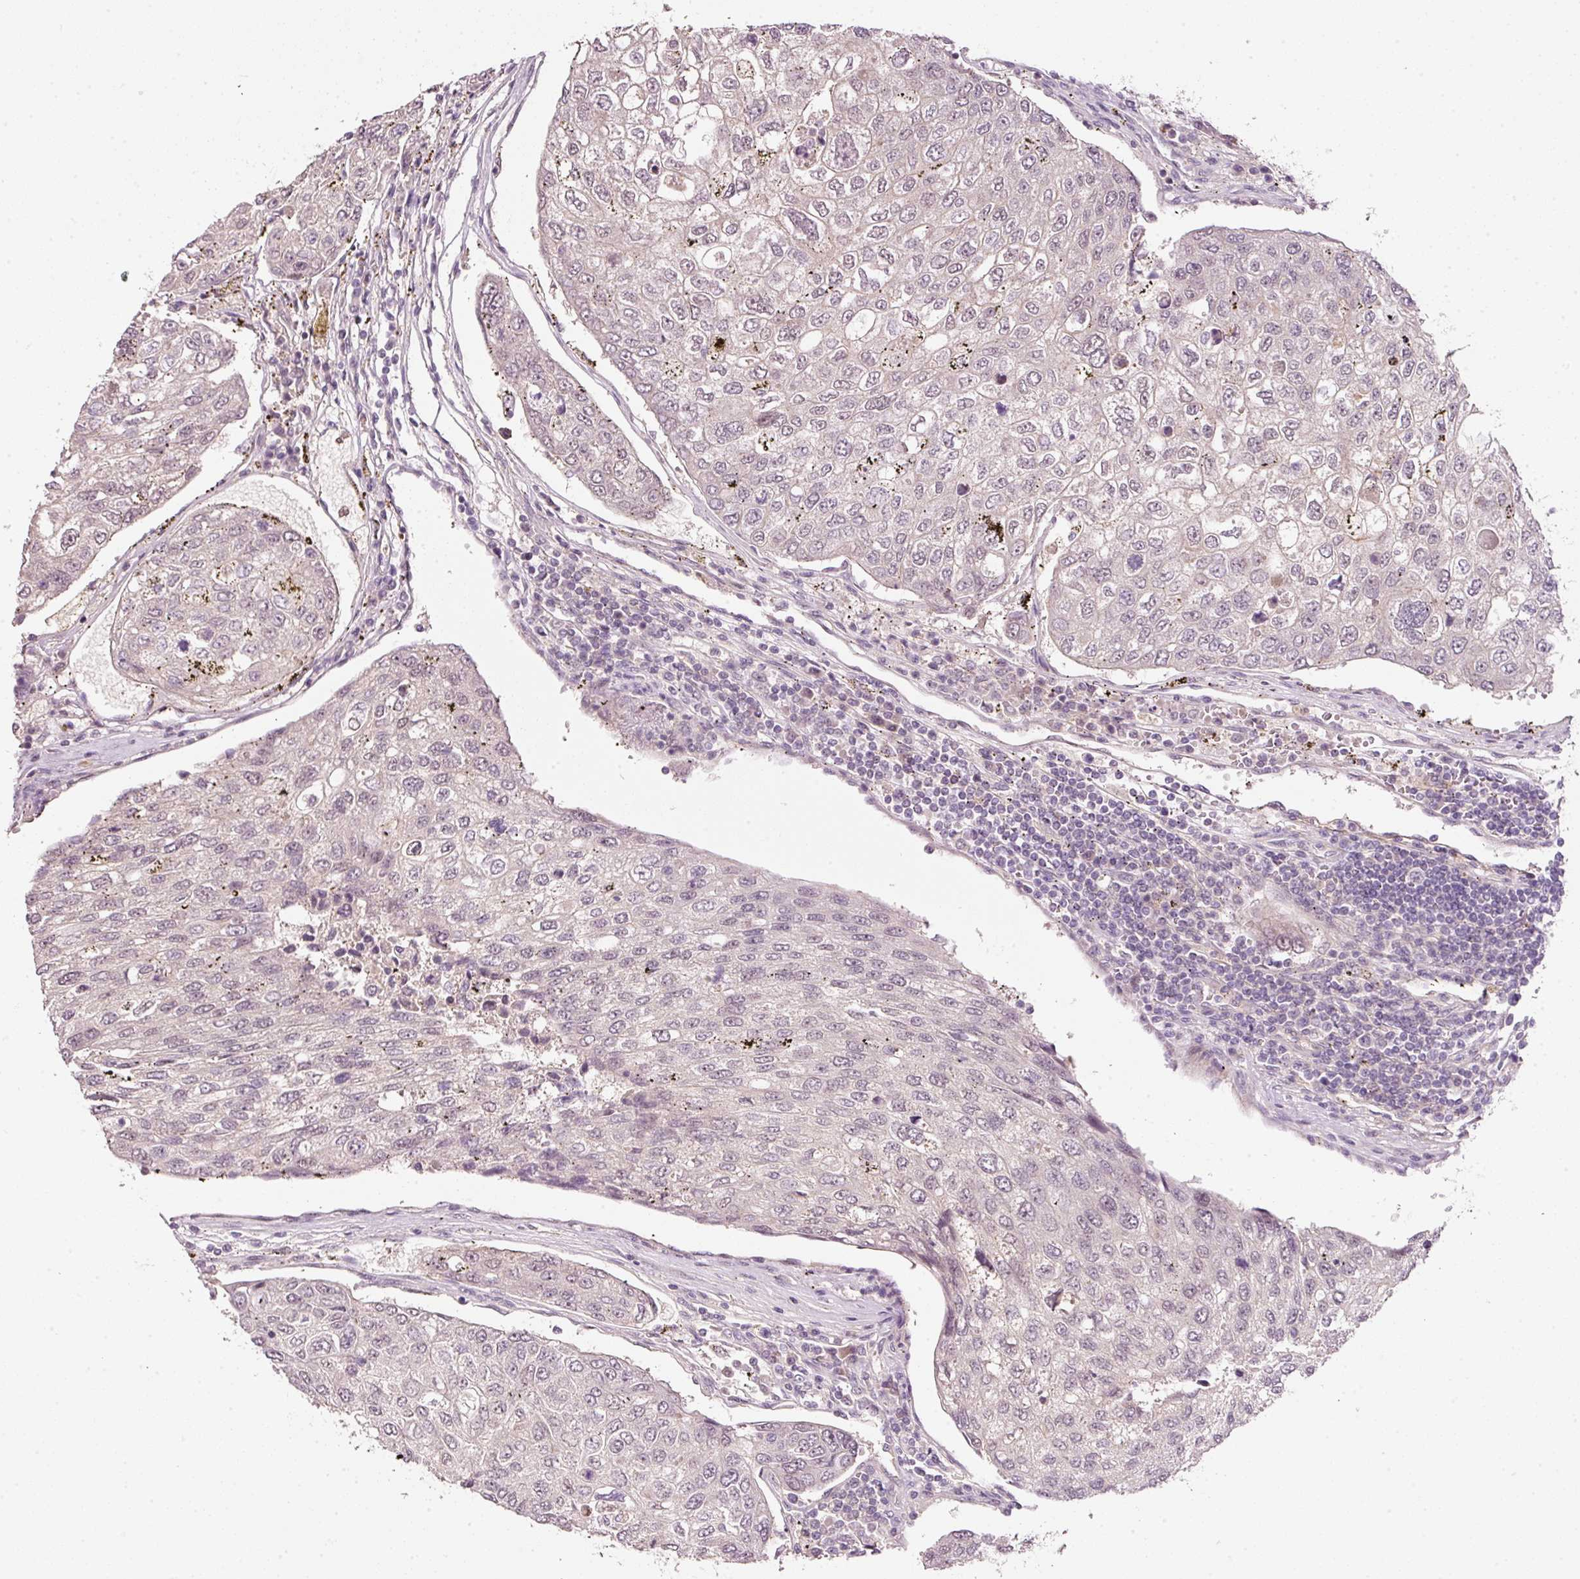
{"staining": {"intensity": "negative", "quantity": "none", "location": "none"}, "tissue": "urothelial cancer", "cell_type": "Tumor cells", "image_type": "cancer", "snomed": [{"axis": "morphology", "description": "Urothelial carcinoma, High grade"}, {"axis": "topography", "description": "Lymph node"}, {"axis": "topography", "description": "Urinary bladder"}], "caption": "Tumor cells show no significant protein expression in urothelial cancer.", "gene": "TIRAP", "patient": {"sex": "male", "age": 51}}